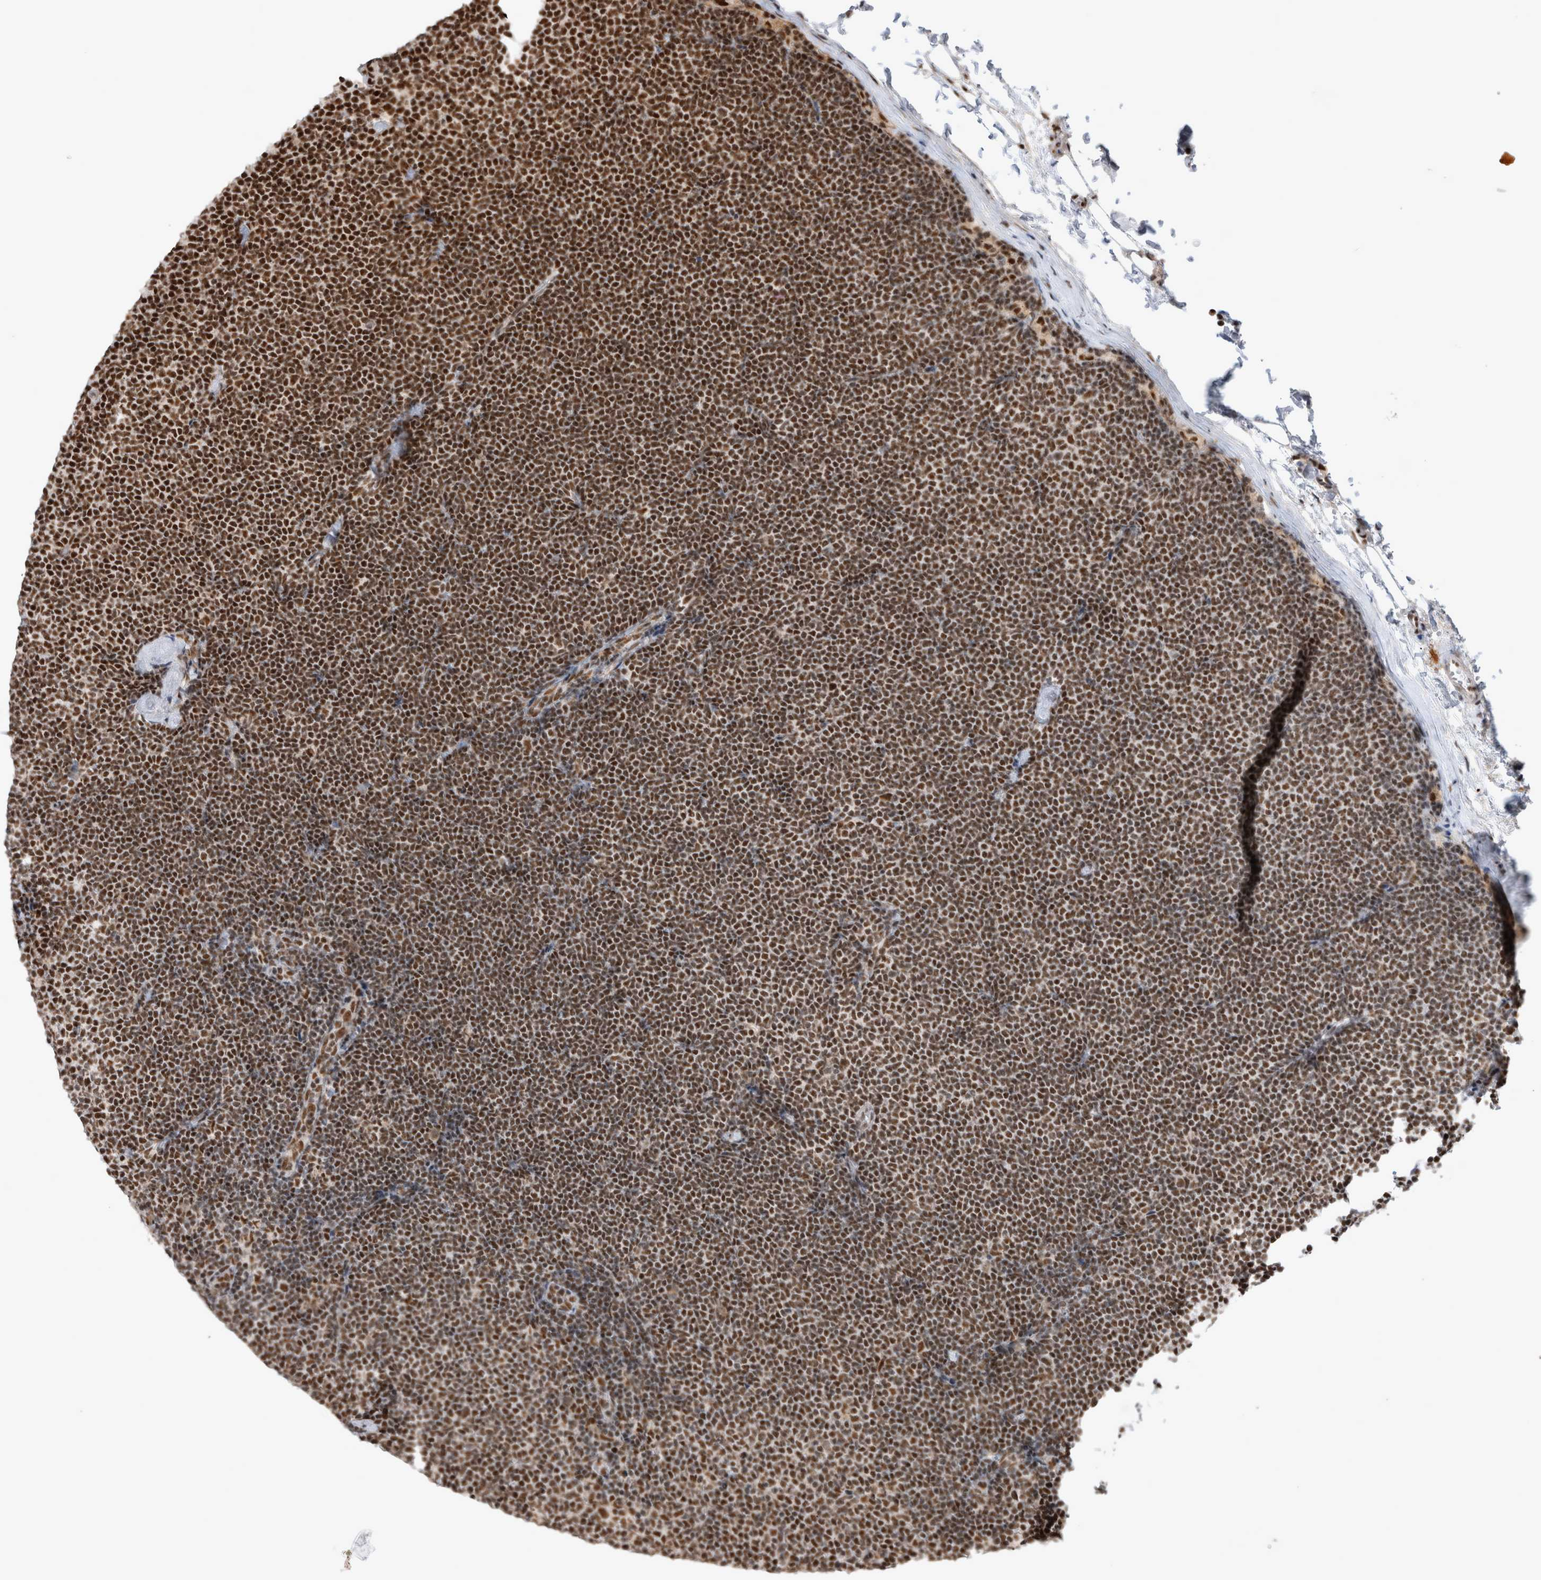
{"staining": {"intensity": "strong", "quantity": ">75%", "location": "nuclear"}, "tissue": "lymphoma", "cell_type": "Tumor cells", "image_type": "cancer", "snomed": [{"axis": "morphology", "description": "Malignant lymphoma, non-Hodgkin's type, Low grade"}, {"axis": "topography", "description": "Lymph node"}], "caption": "IHC of malignant lymphoma, non-Hodgkin's type (low-grade) displays high levels of strong nuclear expression in approximately >75% of tumor cells.", "gene": "EYA2", "patient": {"sex": "female", "age": 53}}